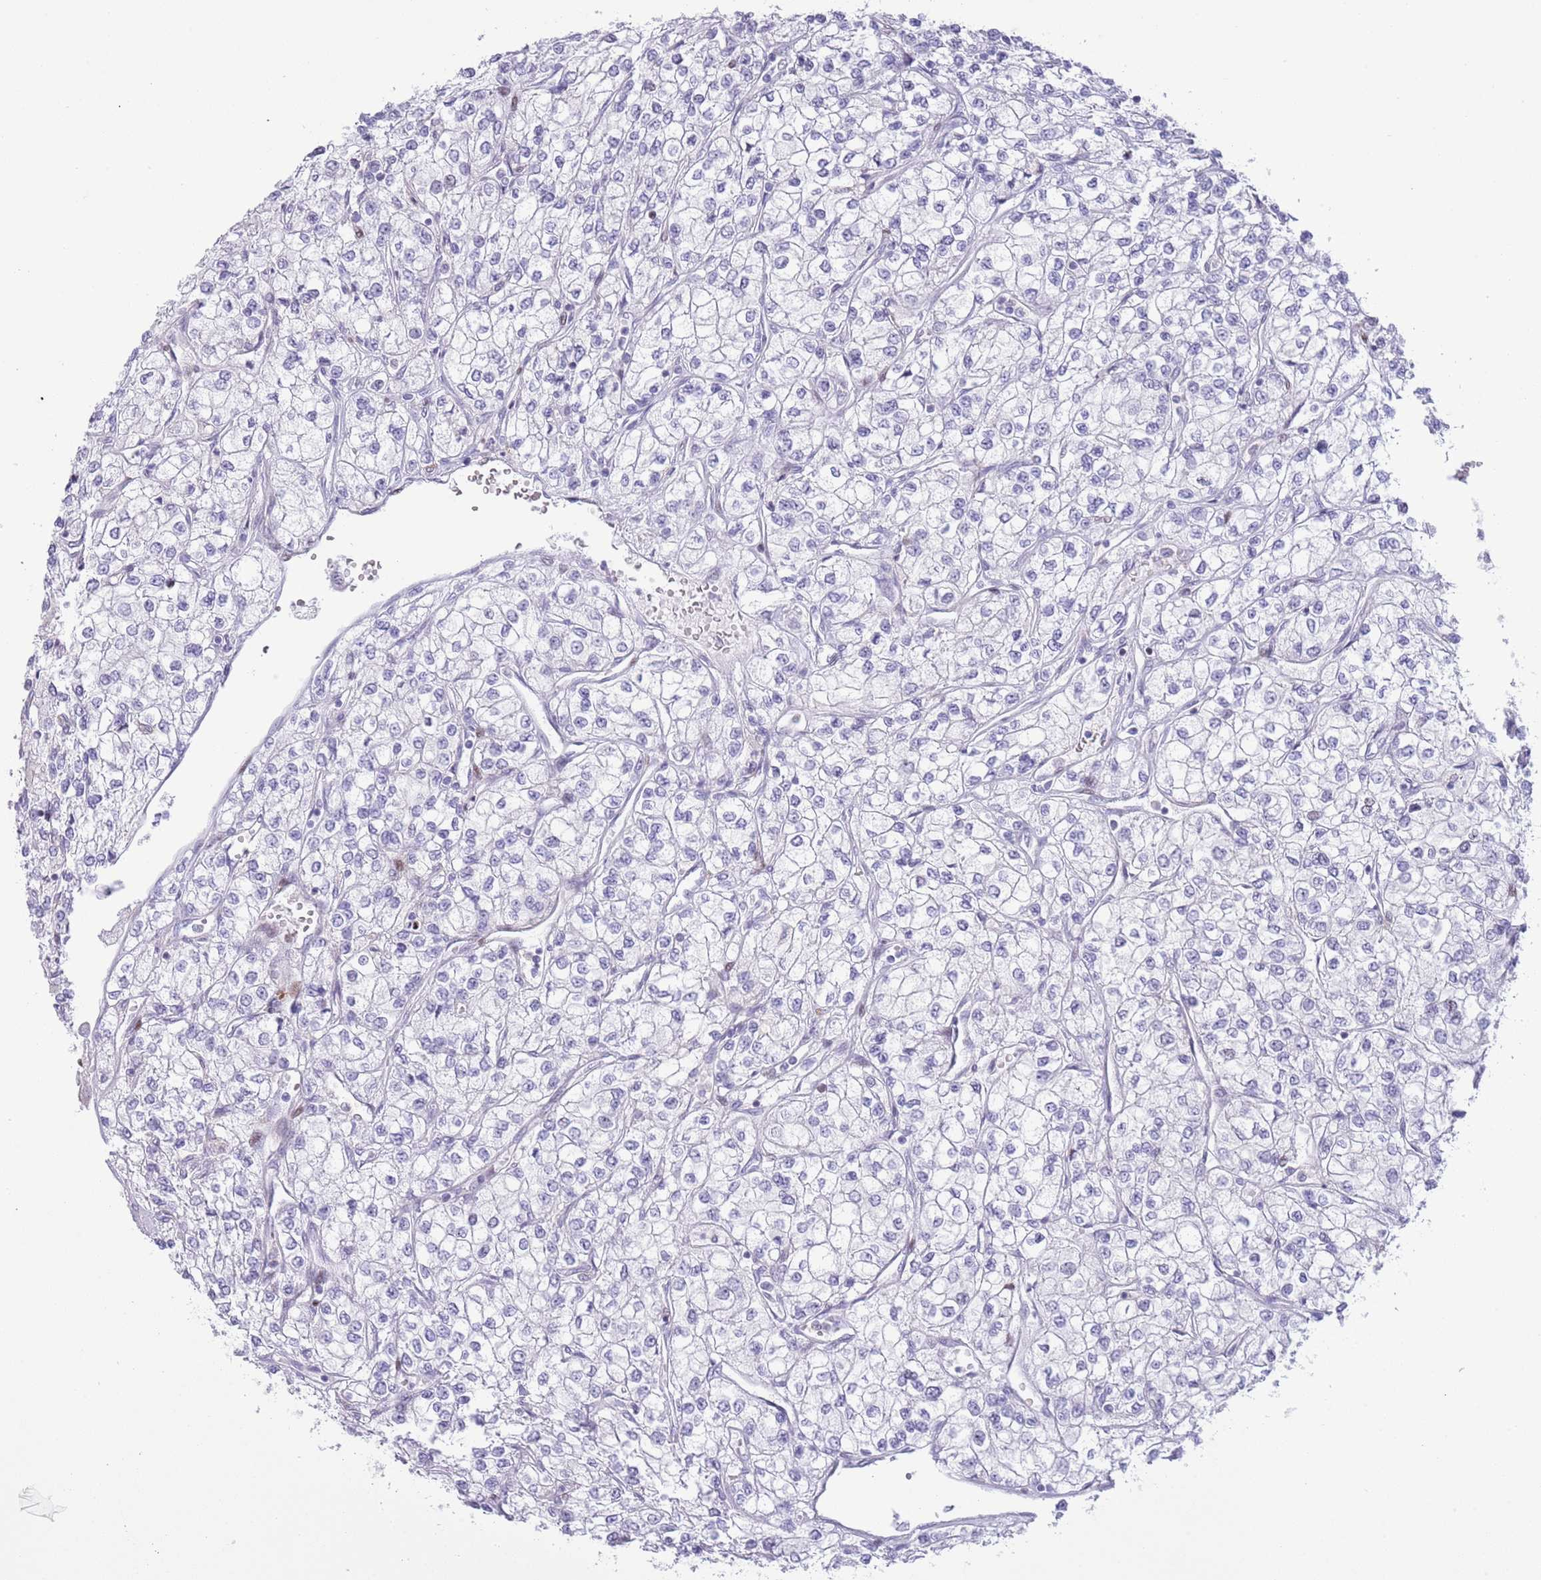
{"staining": {"intensity": "negative", "quantity": "none", "location": "none"}, "tissue": "renal cancer", "cell_type": "Tumor cells", "image_type": "cancer", "snomed": [{"axis": "morphology", "description": "Adenocarcinoma, NOS"}, {"axis": "topography", "description": "Kidney"}], "caption": "Immunohistochemistry (IHC) of renal cancer (adenocarcinoma) demonstrates no expression in tumor cells.", "gene": "ANO8", "patient": {"sex": "male", "age": 80}}